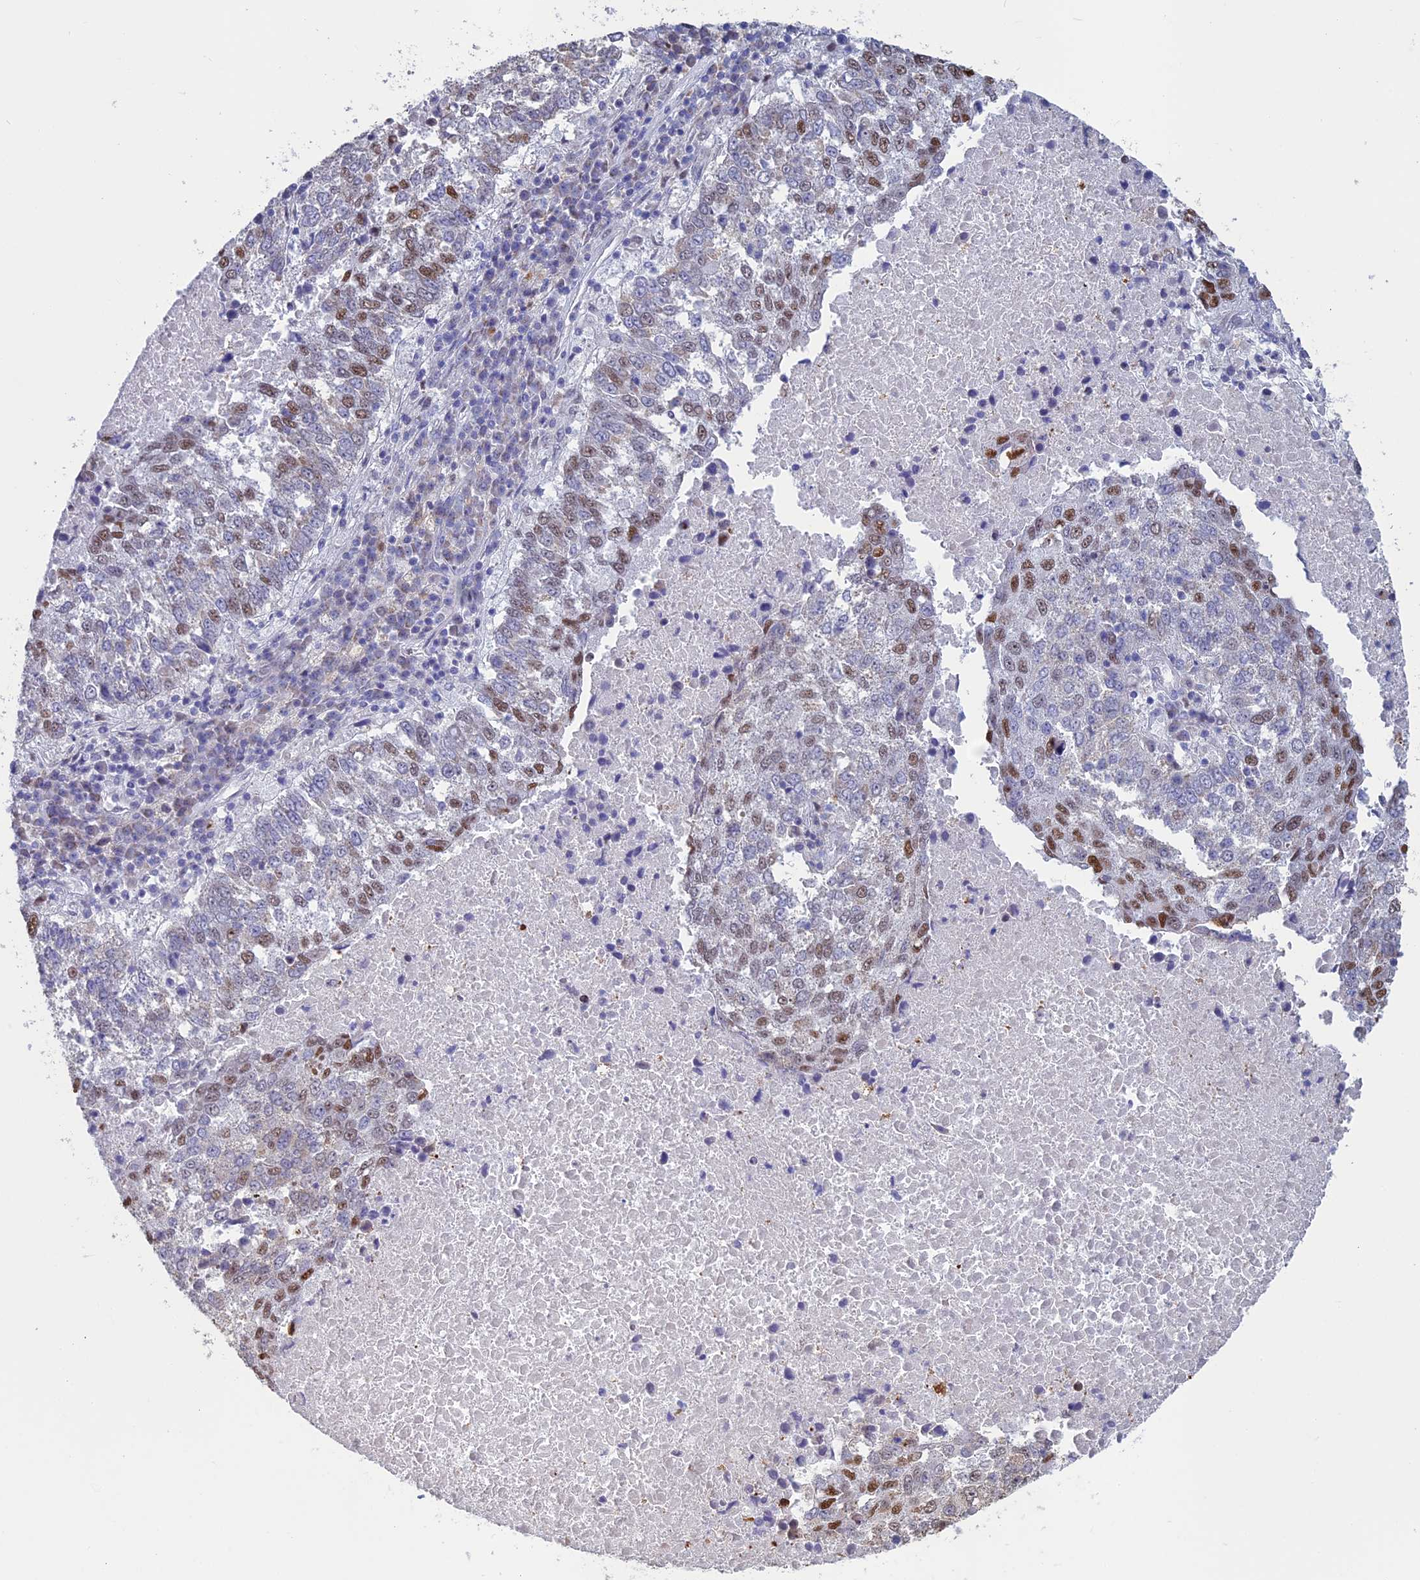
{"staining": {"intensity": "moderate", "quantity": "<25%", "location": "nuclear"}, "tissue": "lung cancer", "cell_type": "Tumor cells", "image_type": "cancer", "snomed": [{"axis": "morphology", "description": "Squamous cell carcinoma, NOS"}, {"axis": "topography", "description": "Lung"}], "caption": "Brown immunohistochemical staining in human lung cancer shows moderate nuclear staining in approximately <25% of tumor cells.", "gene": "ACSS1", "patient": {"sex": "male", "age": 73}}